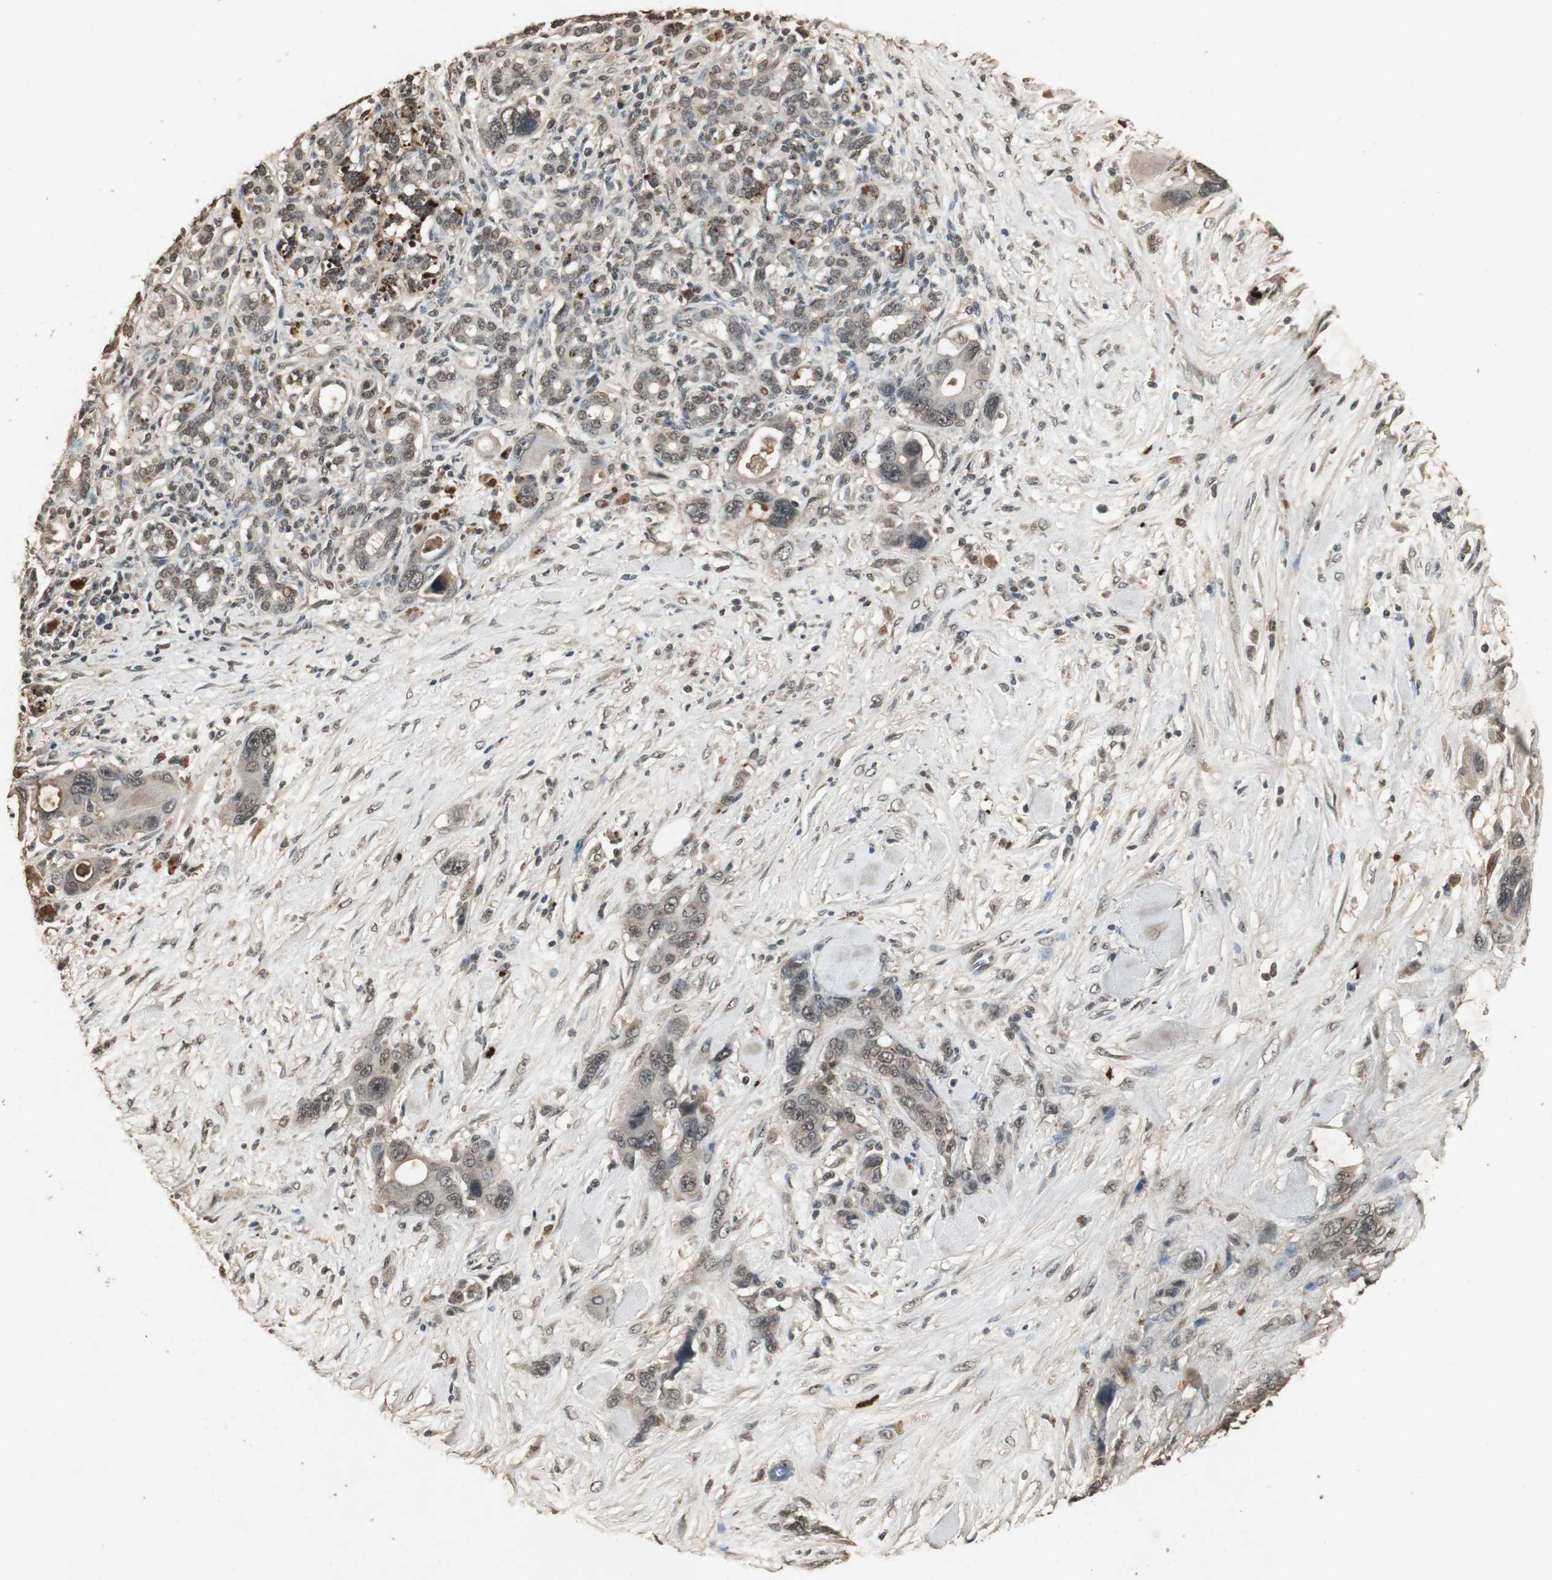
{"staining": {"intensity": "moderate", "quantity": ">75%", "location": "cytoplasmic/membranous,nuclear"}, "tissue": "pancreatic cancer", "cell_type": "Tumor cells", "image_type": "cancer", "snomed": [{"axis": "morphology", "description": "Adenocarcinoma, NOS"}, {"axis": "topography", "description": "Pancreas"}], "caption": "Brown immunohistochemical staining in pancreatic adenocarcinoma displays moderate cytoplasmic/membranous and nuclear expression in approximately >75% of tumor cells. (DAB IHC, brown staining for protein, blue staining for nuclei).", "gene": "EMX1", "patient": {"sex": "male", "age": 46}}